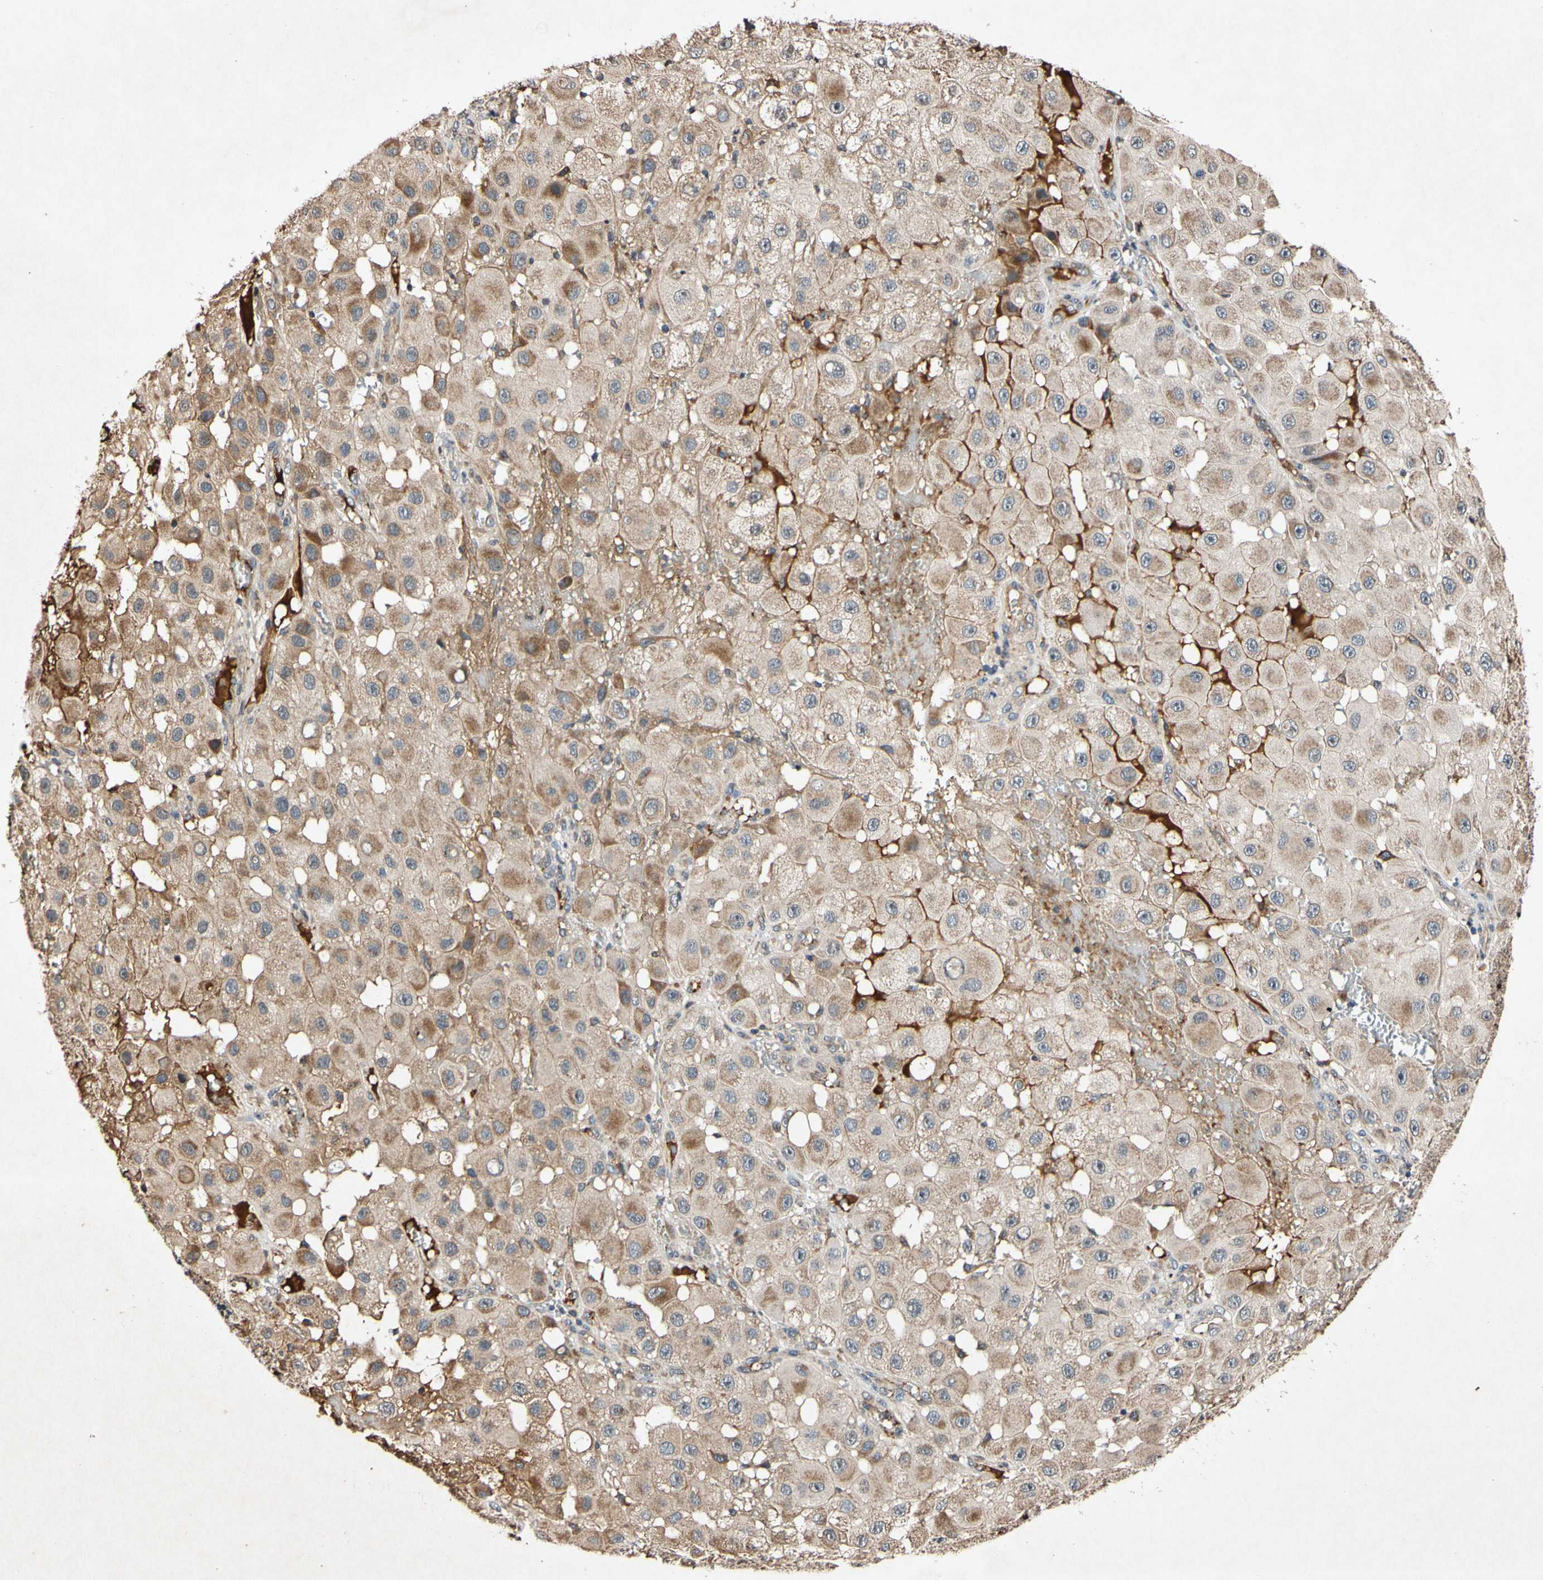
{"staining": {"intensity": "moderate", "quantity": ">75%", "location": "cytoplasmic/membranous"}, "tissue": "melanoma", "cell_type": "Tumor cells", "image_type": "cancer", "snomed": [{"axis": "morphology", "description": "Malignant melanoma, NOS"}, {"axis": "topography", "description": "Skin"}], "caption": "This is an image of immunohistochemistry (IHC) staining of malignant melanoma, which shows moderate positivity in the cytoplasmic/membranous of tumor cells.", "gene": "PLAT", "patient": {"sex": "female", "age": 81}}